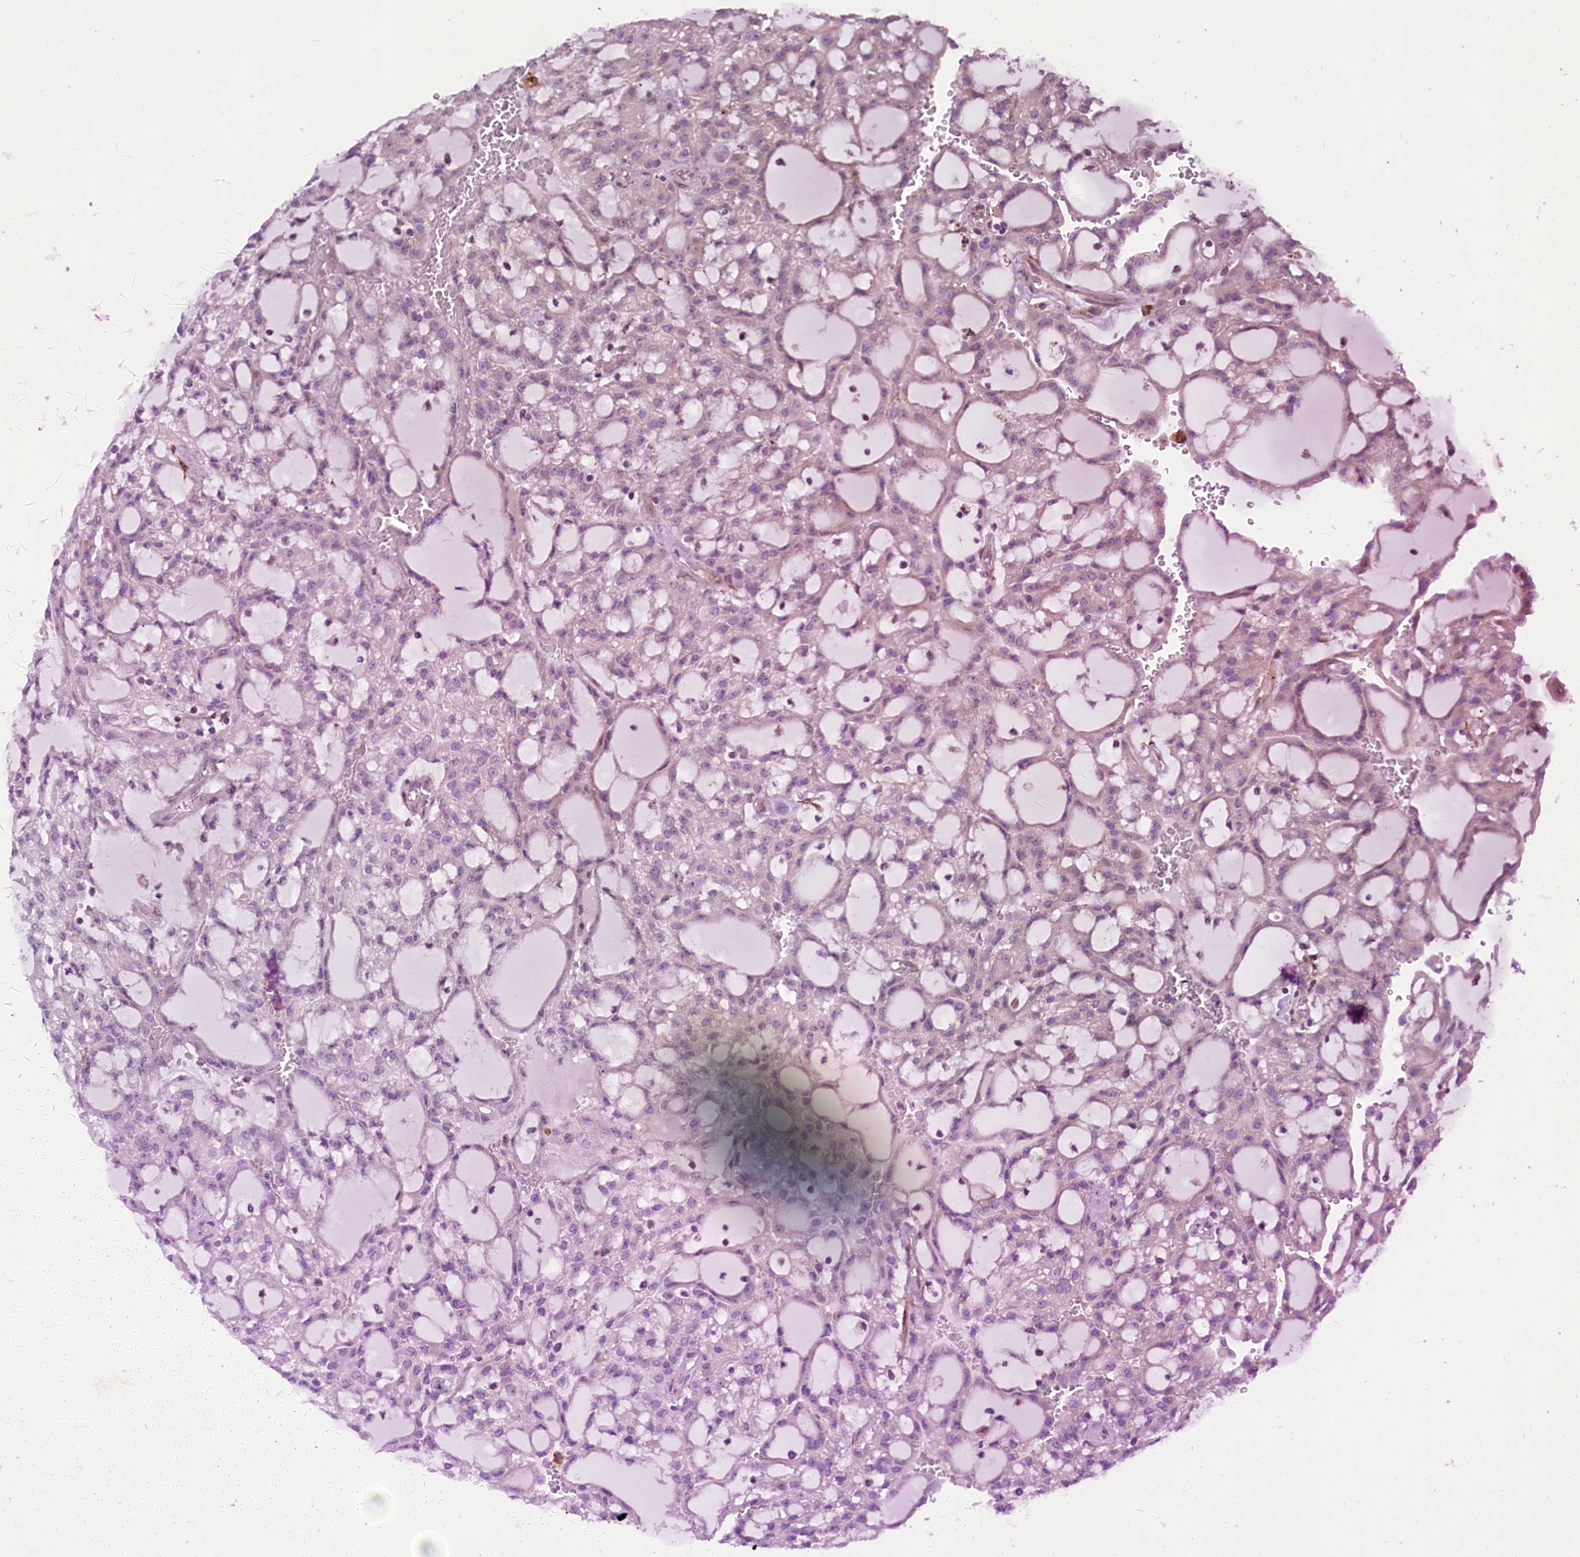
{"staining": {"intensity": "negative", "quantity": "none", "location": "none"}, "tissue": "renal cancer", "cell_type": "Tumor cells", "image_type": "cancer", "snomed": [{"axis": "morphology", "description": "Adenocarcinoma, NOS"}, {"axis": "topography", "description": "Kidney"}], "caption": "IHC micrograph of neoplastic tissue: renal adenocarcinoma stained with DAB displays no significant protein staining in tumor cells.", "gene": "MIEF2", "patient": {"sex": "male", "age": 63}}